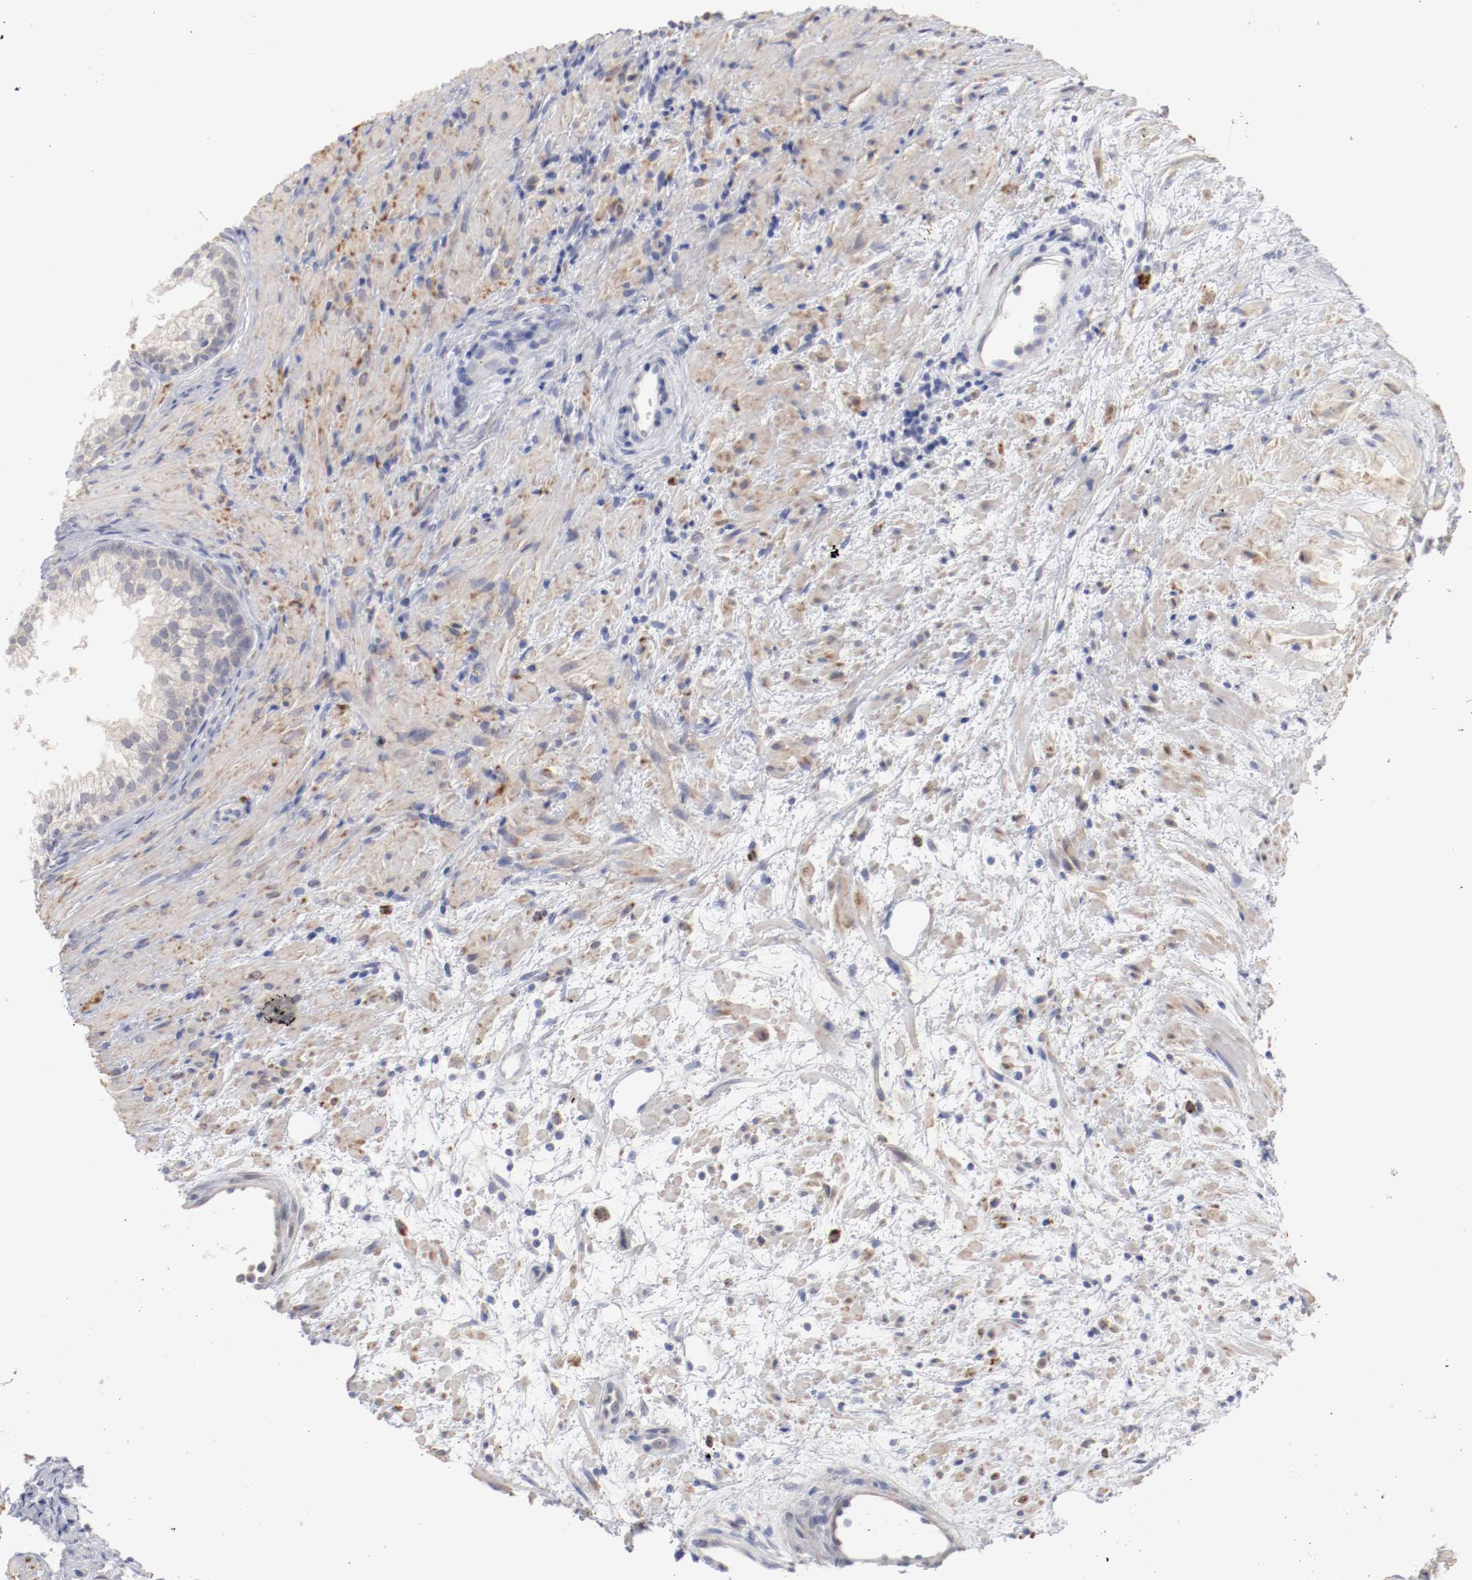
{"staining": {"intensity": "weak", "quantity": "25%-75%", "location": "cytoplasmic/membranous"}, "tissue": "prostate", "cell_type": "Glandular cells", "image_type": "normal", "snomed": [{"axis": "morphology", "description": "Normal tissue, NOS"}, {"axis": "topography", "description": "Prostate"}], "caption": "Glandular cells show weak cytoplasmic/membranous expression in approximately 25%-75% of cells in benign prostate. The protein of interest is stained brown, and the nuclei are stained in blue (DAB (3,3'-diaminobenzidine) IHC with brightfield microscopy, high magnification).", "gene": "SH3BGR", "patient": {"sex": "male", "age": 76}}